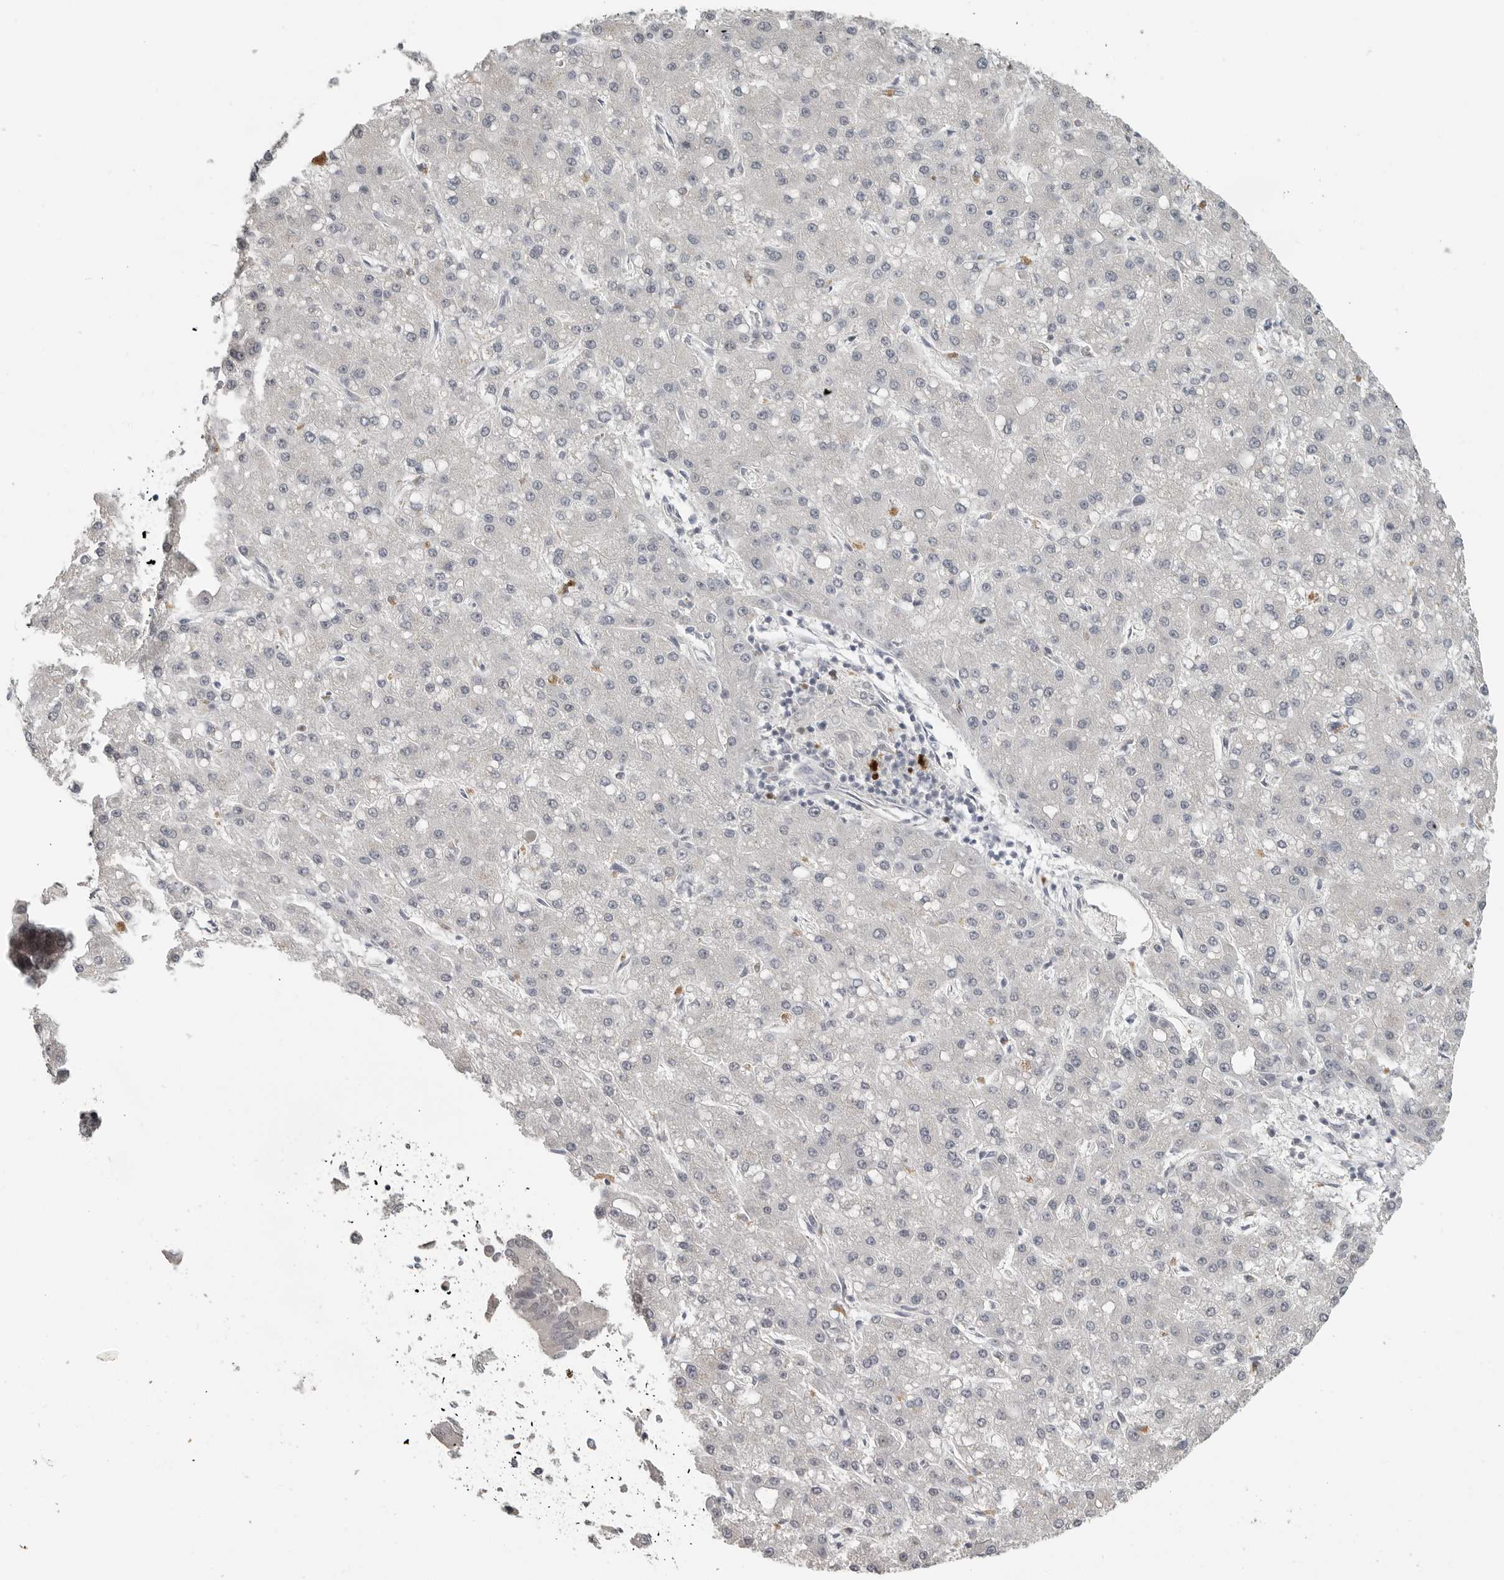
{"staining": {"intensity": "negative", "quantity": "none", "location": "none"}, "tissue": "liver cancer", "cell_type": "Tumor cells", "image_type": "cancer", "snomed": [{"axis": "morphology", "description": "Carcinoma, Hepatocellular, NOS"}, {"axis": "topography", "description": "Liver"}], "caption": "IHC of liver cancer (hepatocellular carcinoma) shows no staining in tumor cells.", "gene": "FOXP3", "patient": {"sex": "male", "age": 67}}